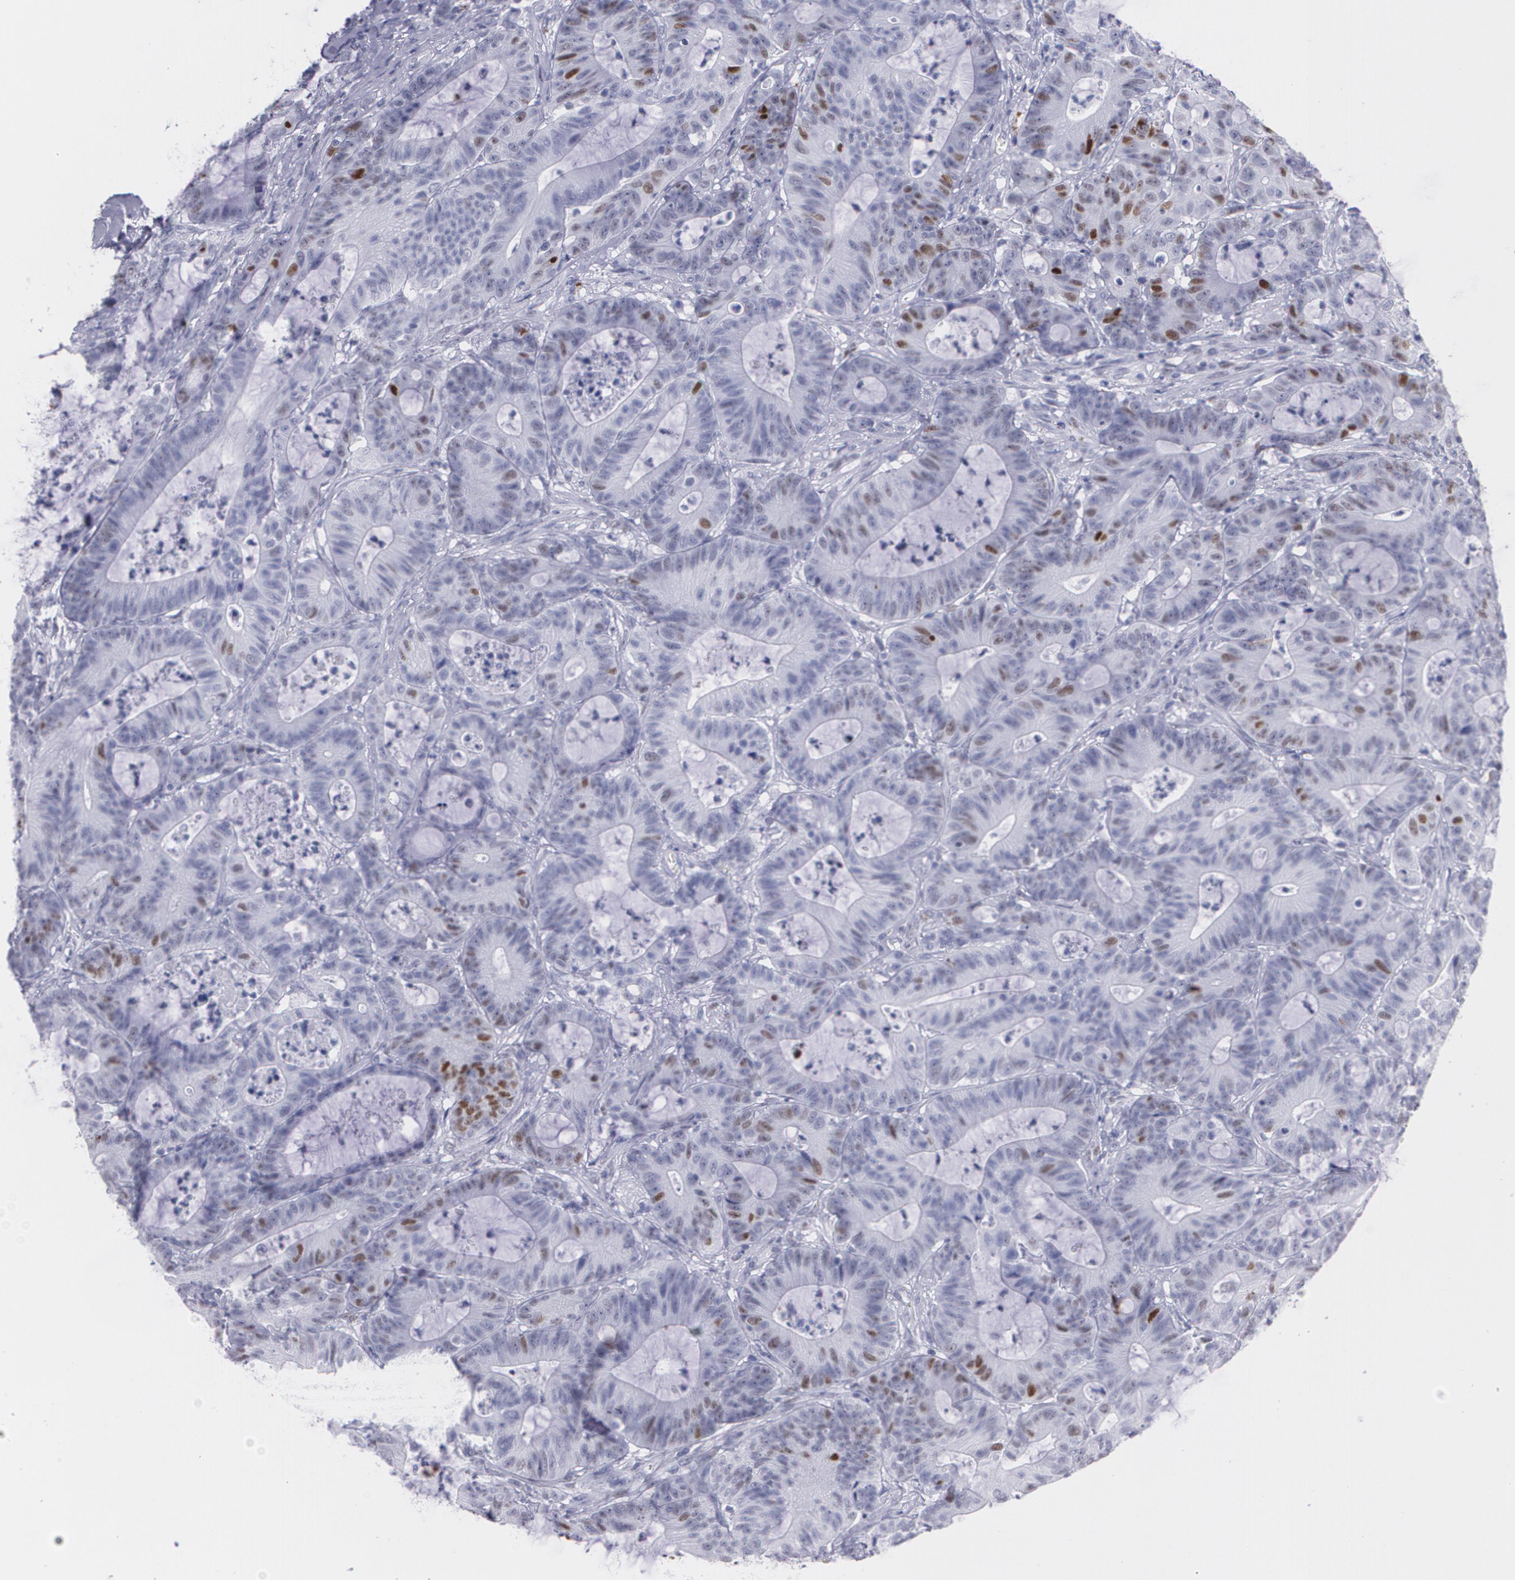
{"staining": {"intensity": "moderate", "quantity": "<25%", "location": "nuclear"}, "tissue": "colorectal cancer", "cell_type": "Tumor cells", "image_type": "cancer", "snomed": [{"axis": "morphology", "description": "Adenocarcinoma, NOS"}, {"axis": "topography", "description": "Colon"}], "caption": "Human adenocarcinoma (colorectal) stained with a protein marker shows moderate staining in tumor cells.", "gene": "TP53", "patient": {"sex": "female", "age": 84}}